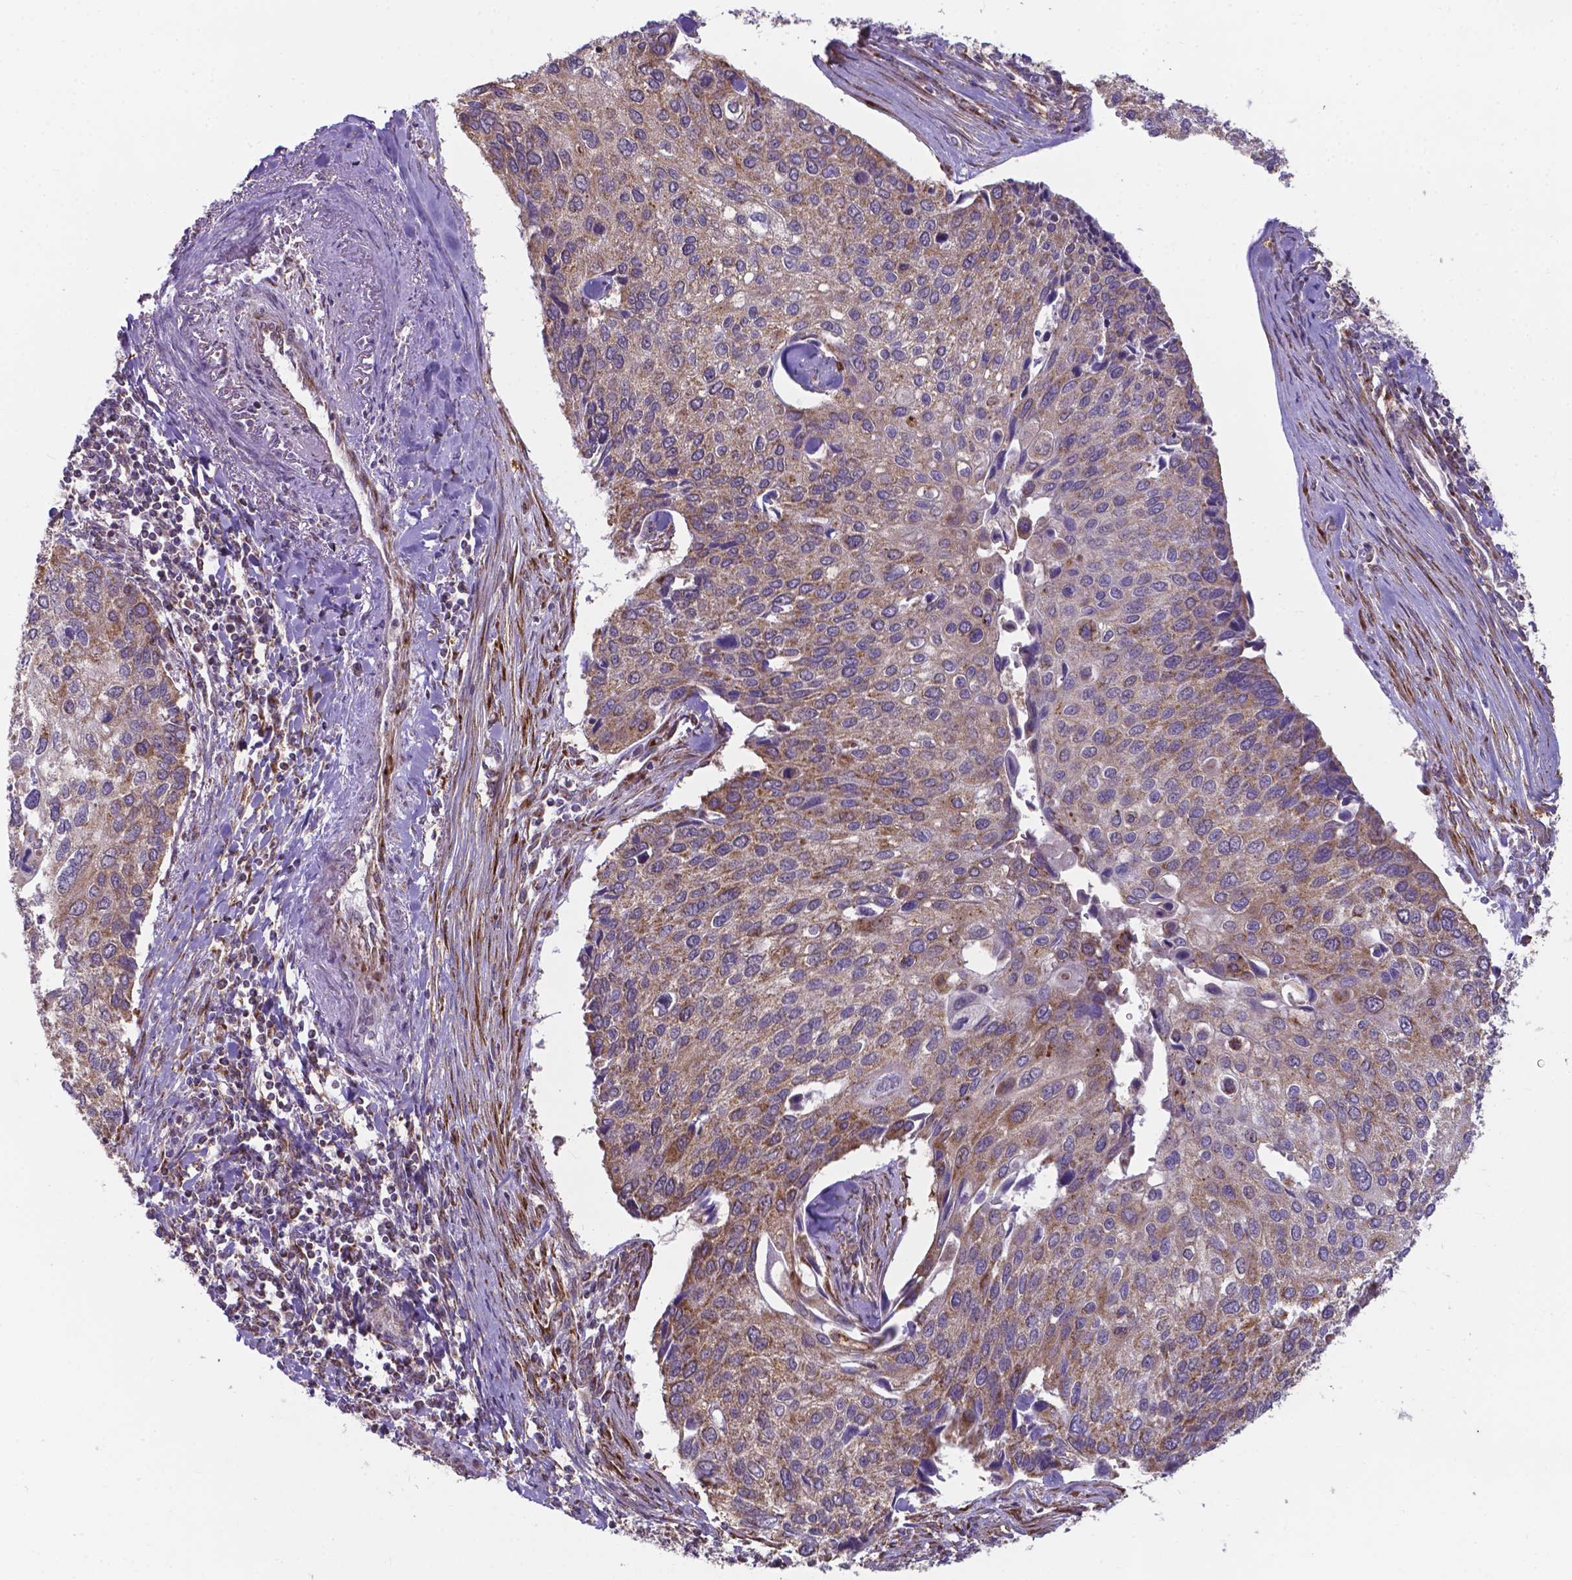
{"staining": {"intensity": "weak", "quantity": "25%-75%", "location": "cytoplasmic/membranous"}, "tissue": "lung cancer", "cell_type": "Tumor cells", "image_type": "cancer", "snomed": [{"axis": "morphology", "description": "Squamous cell carcinoma, NOS"}, {"axis": "morphology", "description": "Squamous cell carcinoma, metastatic, NOS"}, {"axis": "topography", "description": "Lung"}], "caption": "Protein staining of lung cancer (squamous cell carcinoma) tissue demonstrates weak cytoplasmic/membranous expression in approximately 25%-75% of tumor cells. (DAB IHC with brightfield microscopy, high magnification).", "gene": "FAM114A1", "patient": {"sex": "male", "age": 63}}